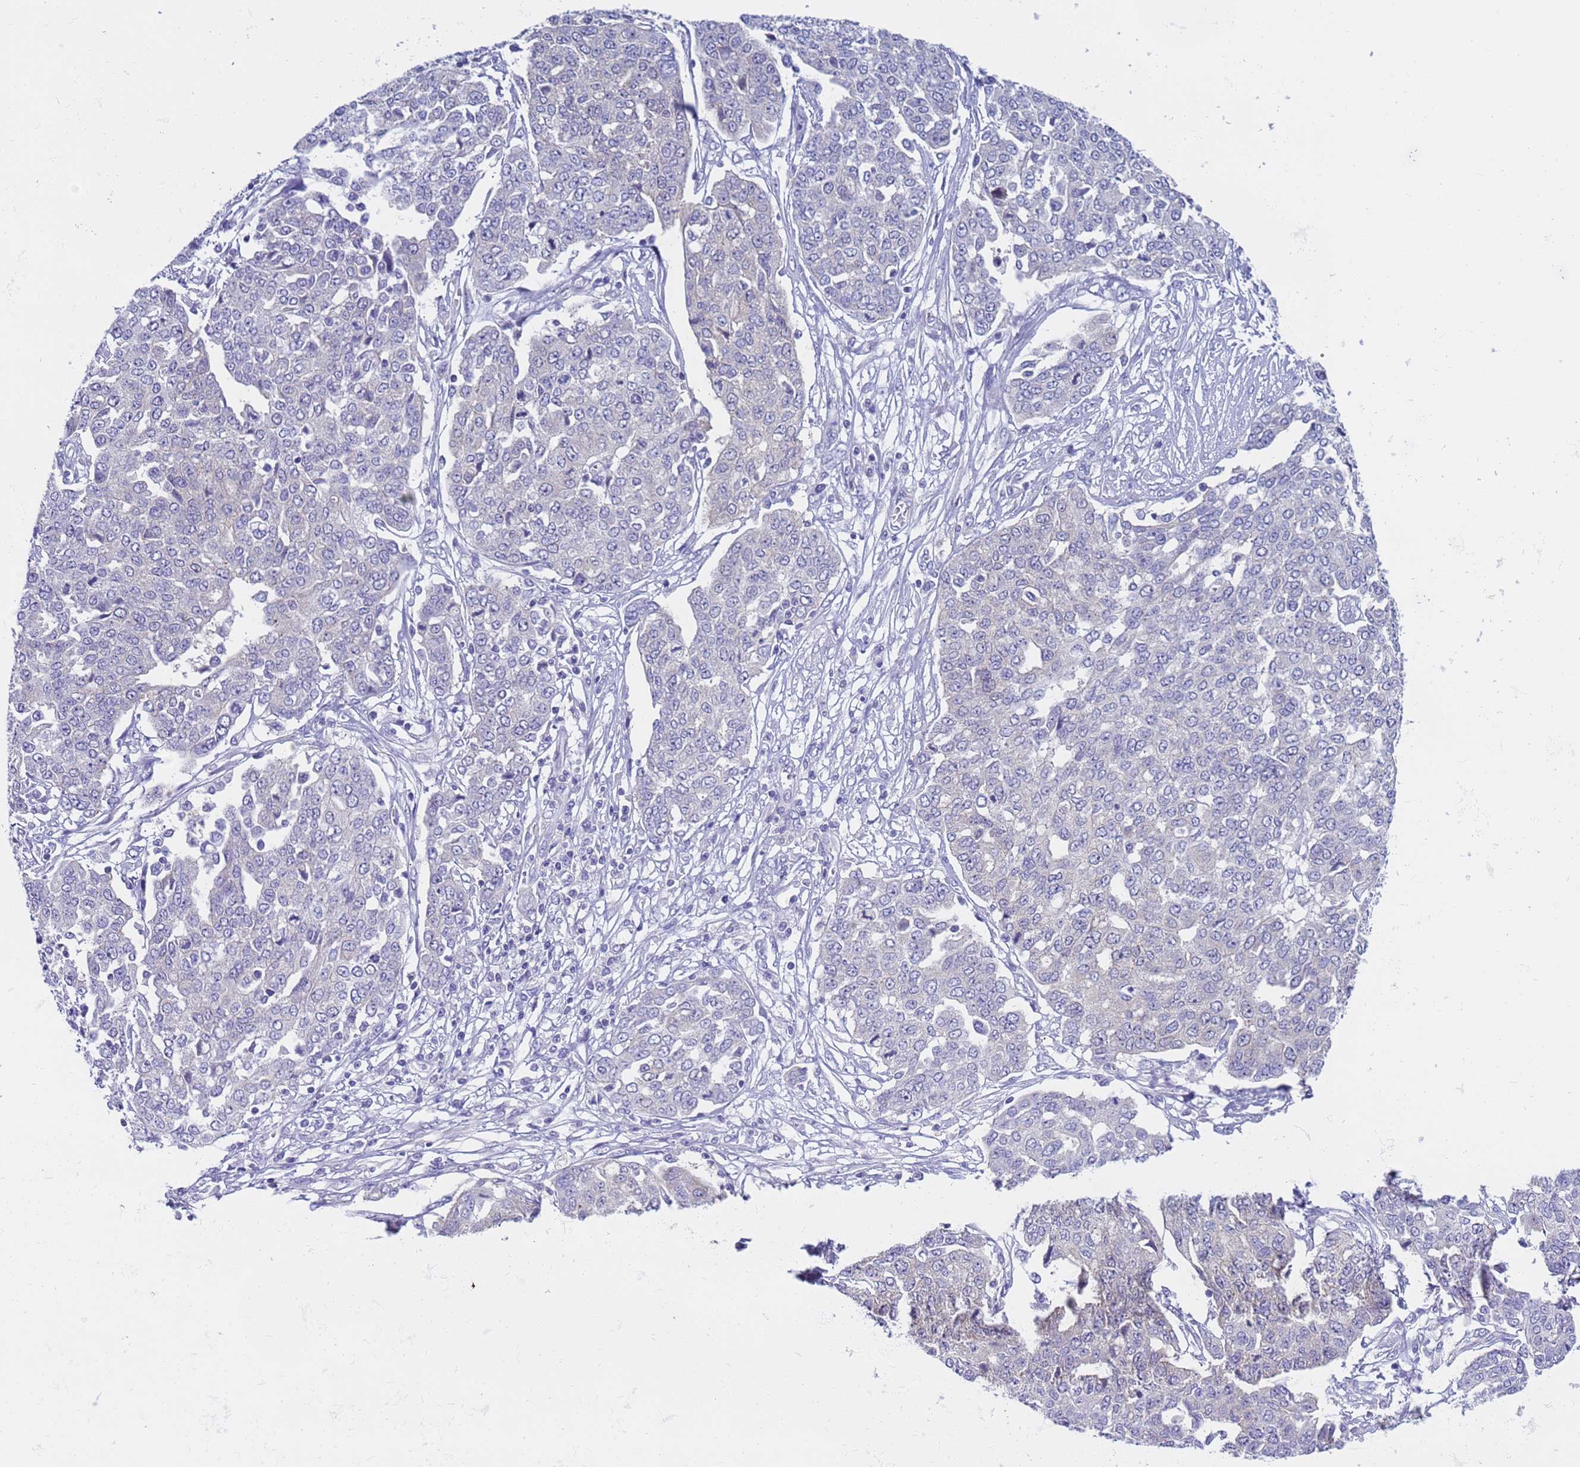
{"staining": {"intensity": "negative", "quantity": "none", "location": "none"}, "tissue": "ovarian cancer", "cell_type": "Tumor cells", "image_type": "cancer", "snomed": [{"axis": "morphology", "description": "Cystadenocarcinoma, serous, NOS"}, {"axis": "topography", "description": "Soft tissue"}, {"axis": "topography", "description": "Ovary"}], "caption": "Image shows no significant protein staining in tumor cells of serous cystadenocarcinoma (ovarian).", "gene": "CAPN7", "patient": {"sex": "female", "age": 57}}